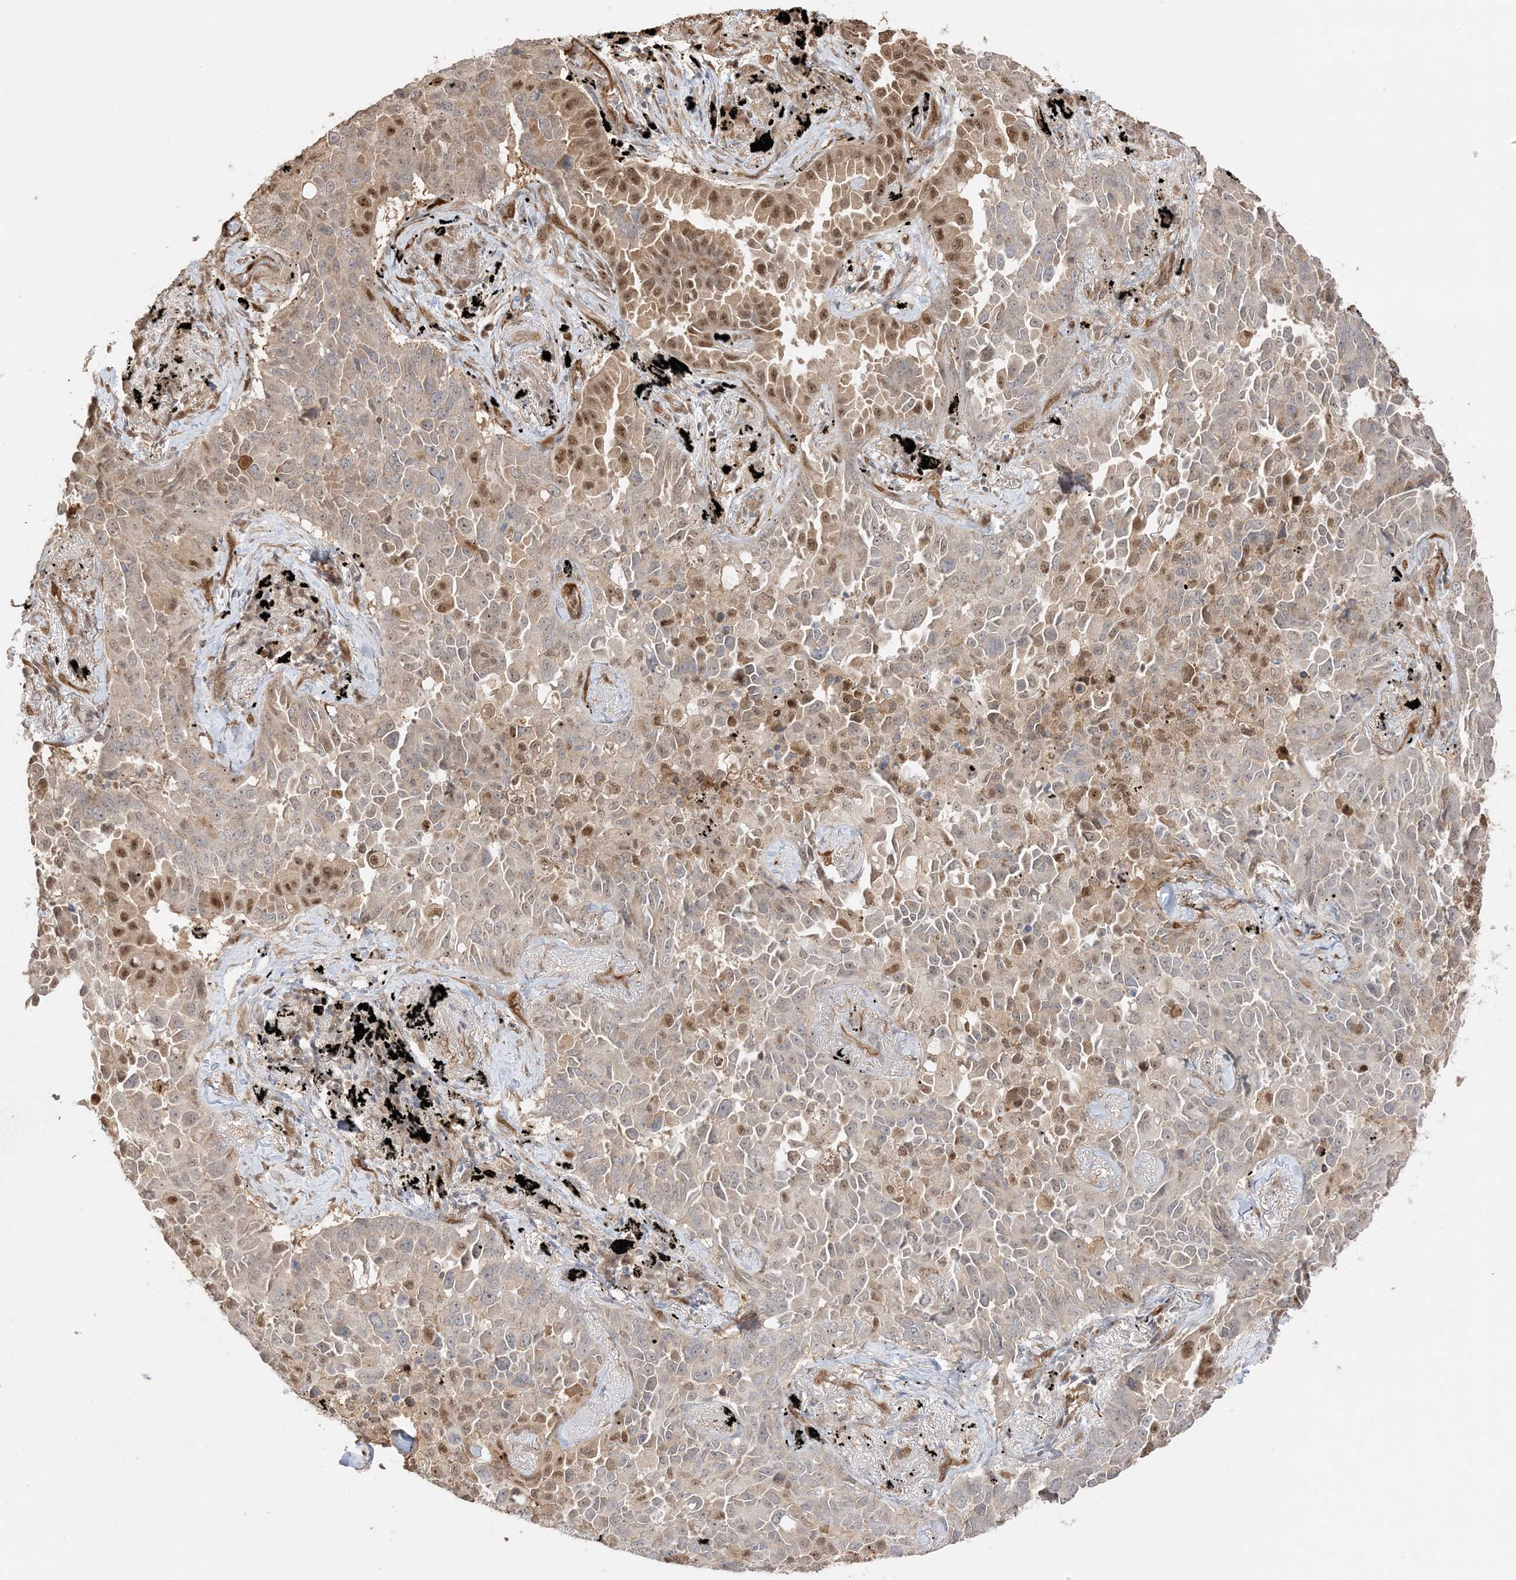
{"staining": {"intensity": "moderate", "quantity": "25%-75%", "location": "cytoplasmic/membranous,nuclear"}, "tissue": "lung cancer", "cell_type": "Tumor cells", "image_type": "cancer", "snomed": [{"axis": "morphology", "description": "Adenocarcinoma, NOS"}, {"axis": "topography", "description": "Lung"}], "caption": "About 25%-75% of tumor cells in human lung cancer exhibit moderate cytoplasmic/membranous and nuclear protein positivity as visualized by brown immunohistochemical staining.", "gene": "ZBTB41", "patient": {"sex": "female", "age": 67}}